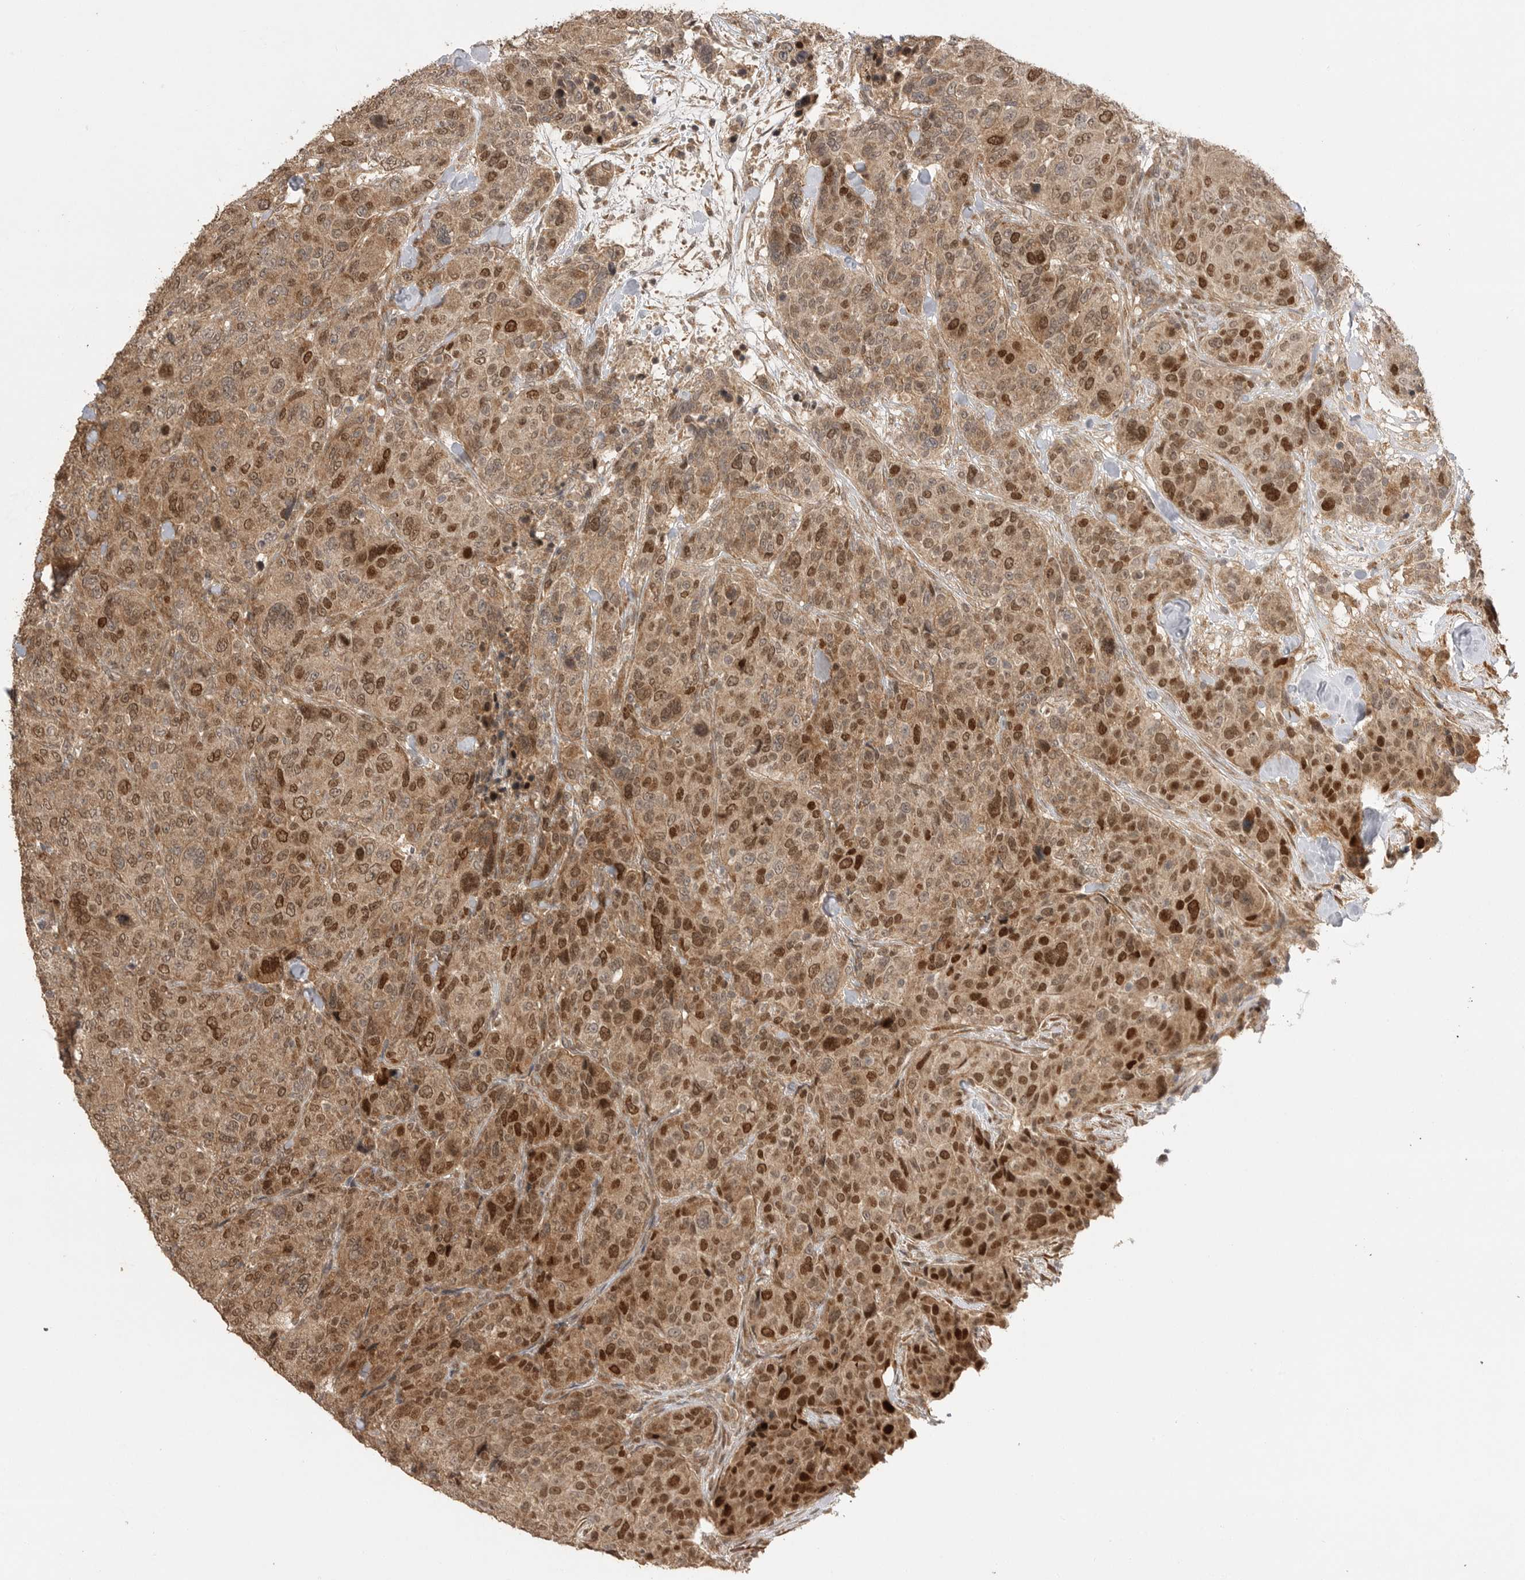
{"staining": {"intensity": "moderate", "quantity": ">75%", "location": "cytoplasmic/membranous,nuclear"}, "tissue": "breast cancer", "cell_type": "Tumor cells", "image_type": "cancer", "snomed": [{"axis": "morphology", "description": "Duct carcinoma"}, {"axis": "topography", "description": "Breast"}], "caption": "Immunohistochemistry (IHC) (DAB) staining of invasive ductal carcinoma (breast) shows moderate cytoplasmic/membranous and nuclear protein staining in approximately >75% of tumor cells.", "gene": "BOC", "patient": {"sex": "female", "age": 37}}